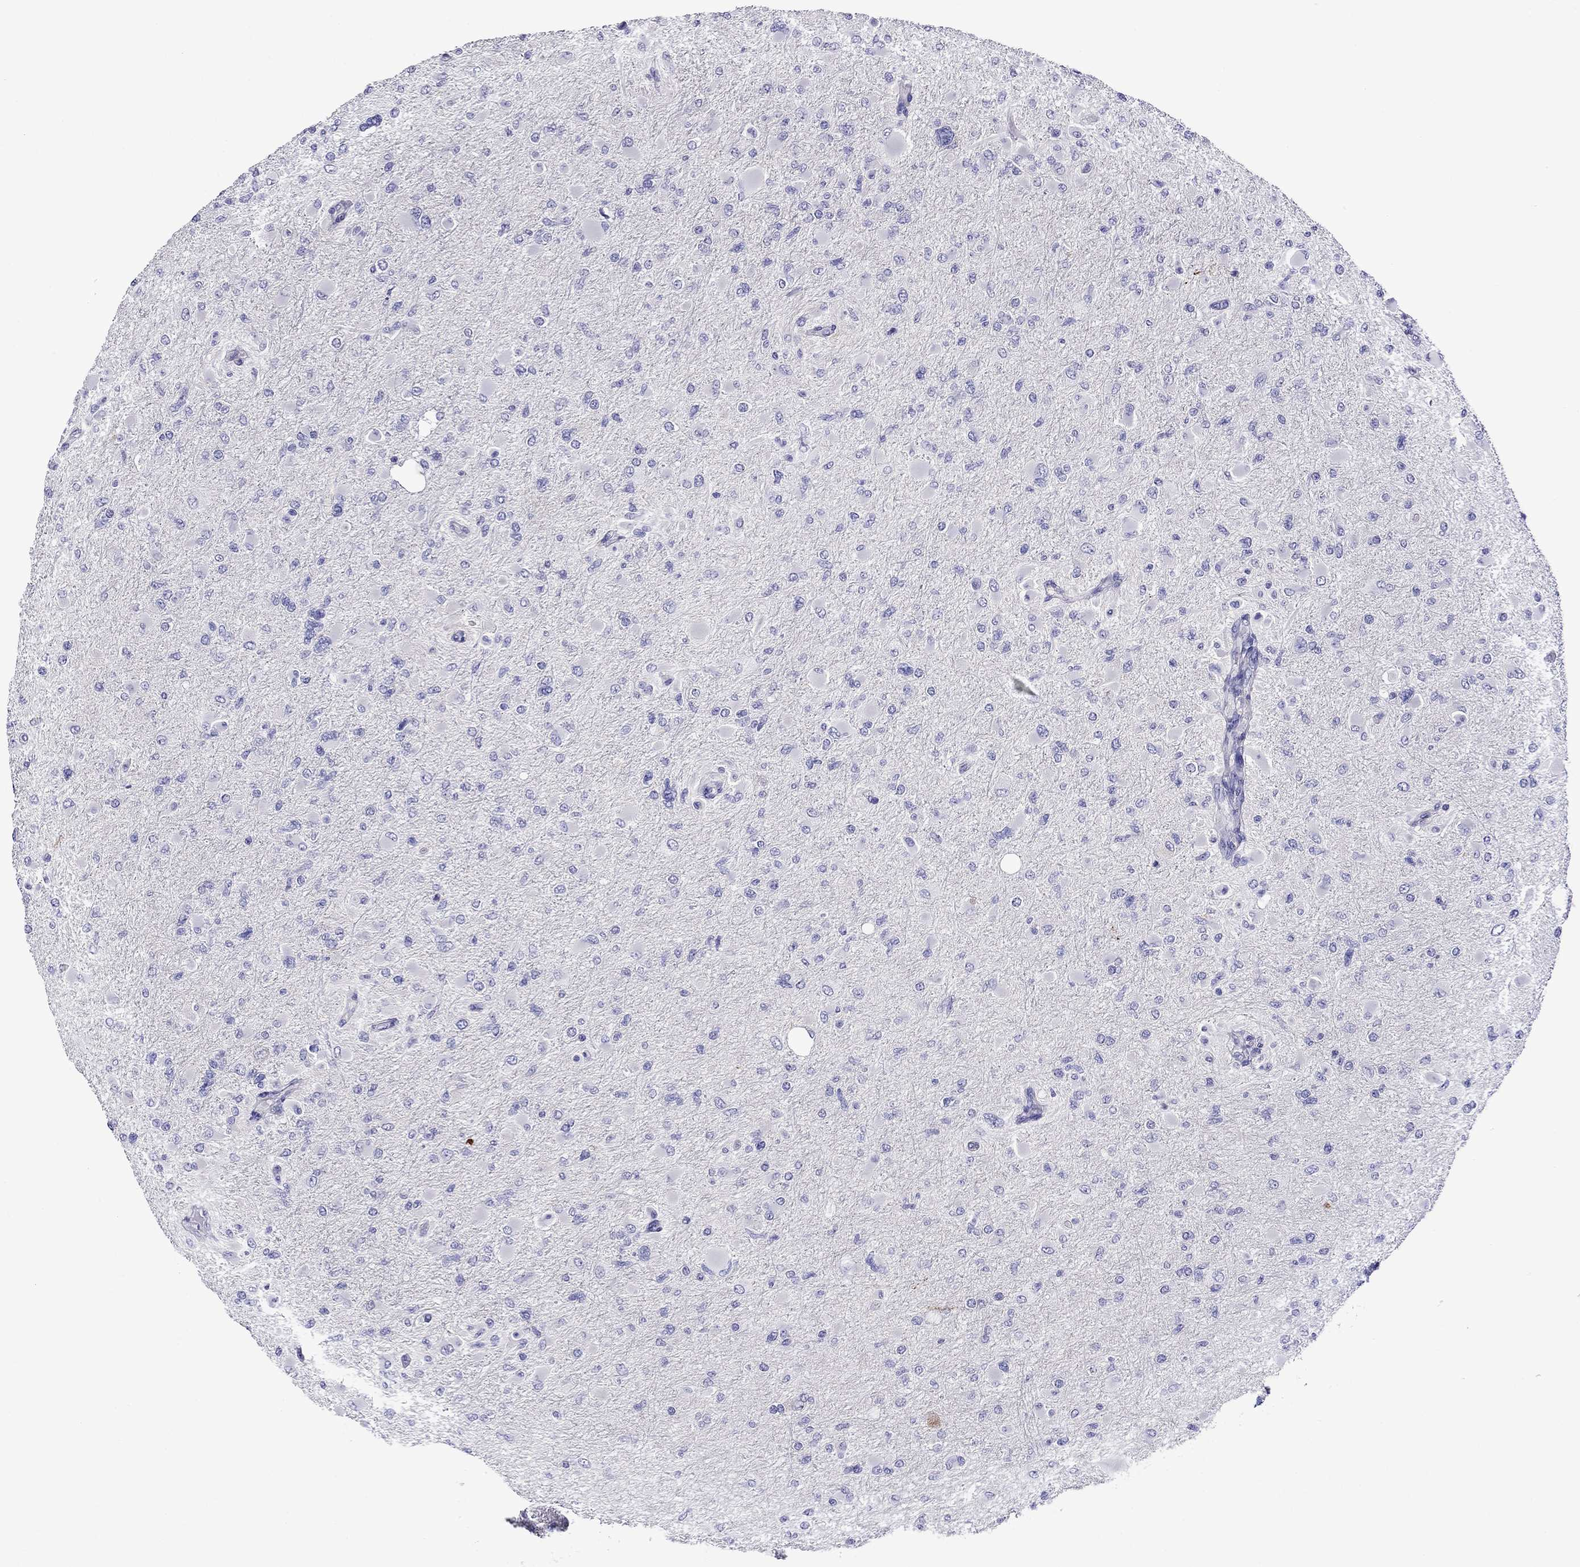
{"staining": {"intensity": "negative", "quantity": "none", "location": "none"}, "tissue": "glioma", "cell_type": "Tumor cells", "image_type": "cancer", "snomed": [{"axis": "morphology", "description": "Glioma, malignant, High grade"}, {"axis": "topography", "description": "Cerebral cortex"}], "caption": "Malignant glioma (high-grade) was stained to show a protein in brown. There is no significant positivity in tumor cells. Nuclei are stained in blue.", "gene": "SCG2", "patient": {"sex": "female", "age": 36}}